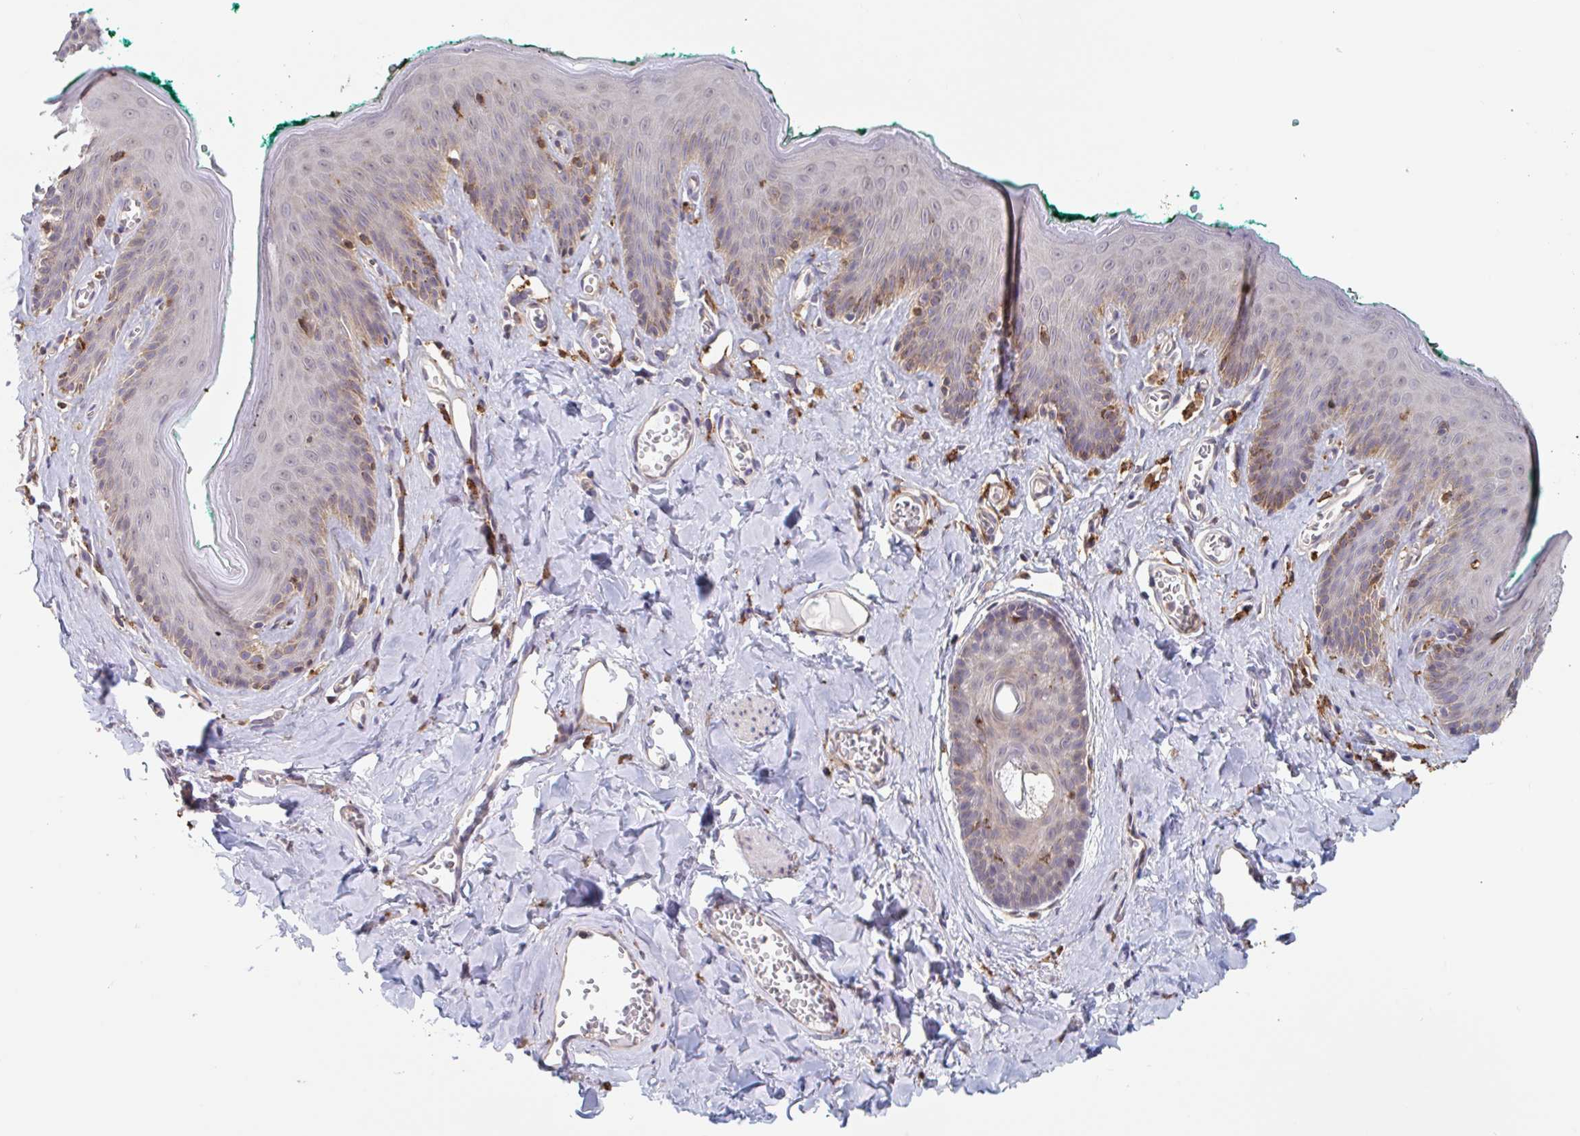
{"staining": {"intensity": "moderate", "quantity": "<25%", "location": "cytoplasmic/membranous"}, "tissue": "skin", "cell_type": "Epidermal cells", "image_type": "normal", "snomed": [{"axis": "morphology", "description": "Normal tissue, NOS"}, {"axis": "topography", "description": "Vulva"}, {"axis": "topography", "description": "Peripheral nerve tissue"}], "caption": "Approximately <25% of epidermal cells in benign human skin show moderate cytoplasmic/membranous protein positivity as visualized by brown immunohistochemical staining.", "gene": "SNX8", "patient": {"sex": "female", "age": 66}}